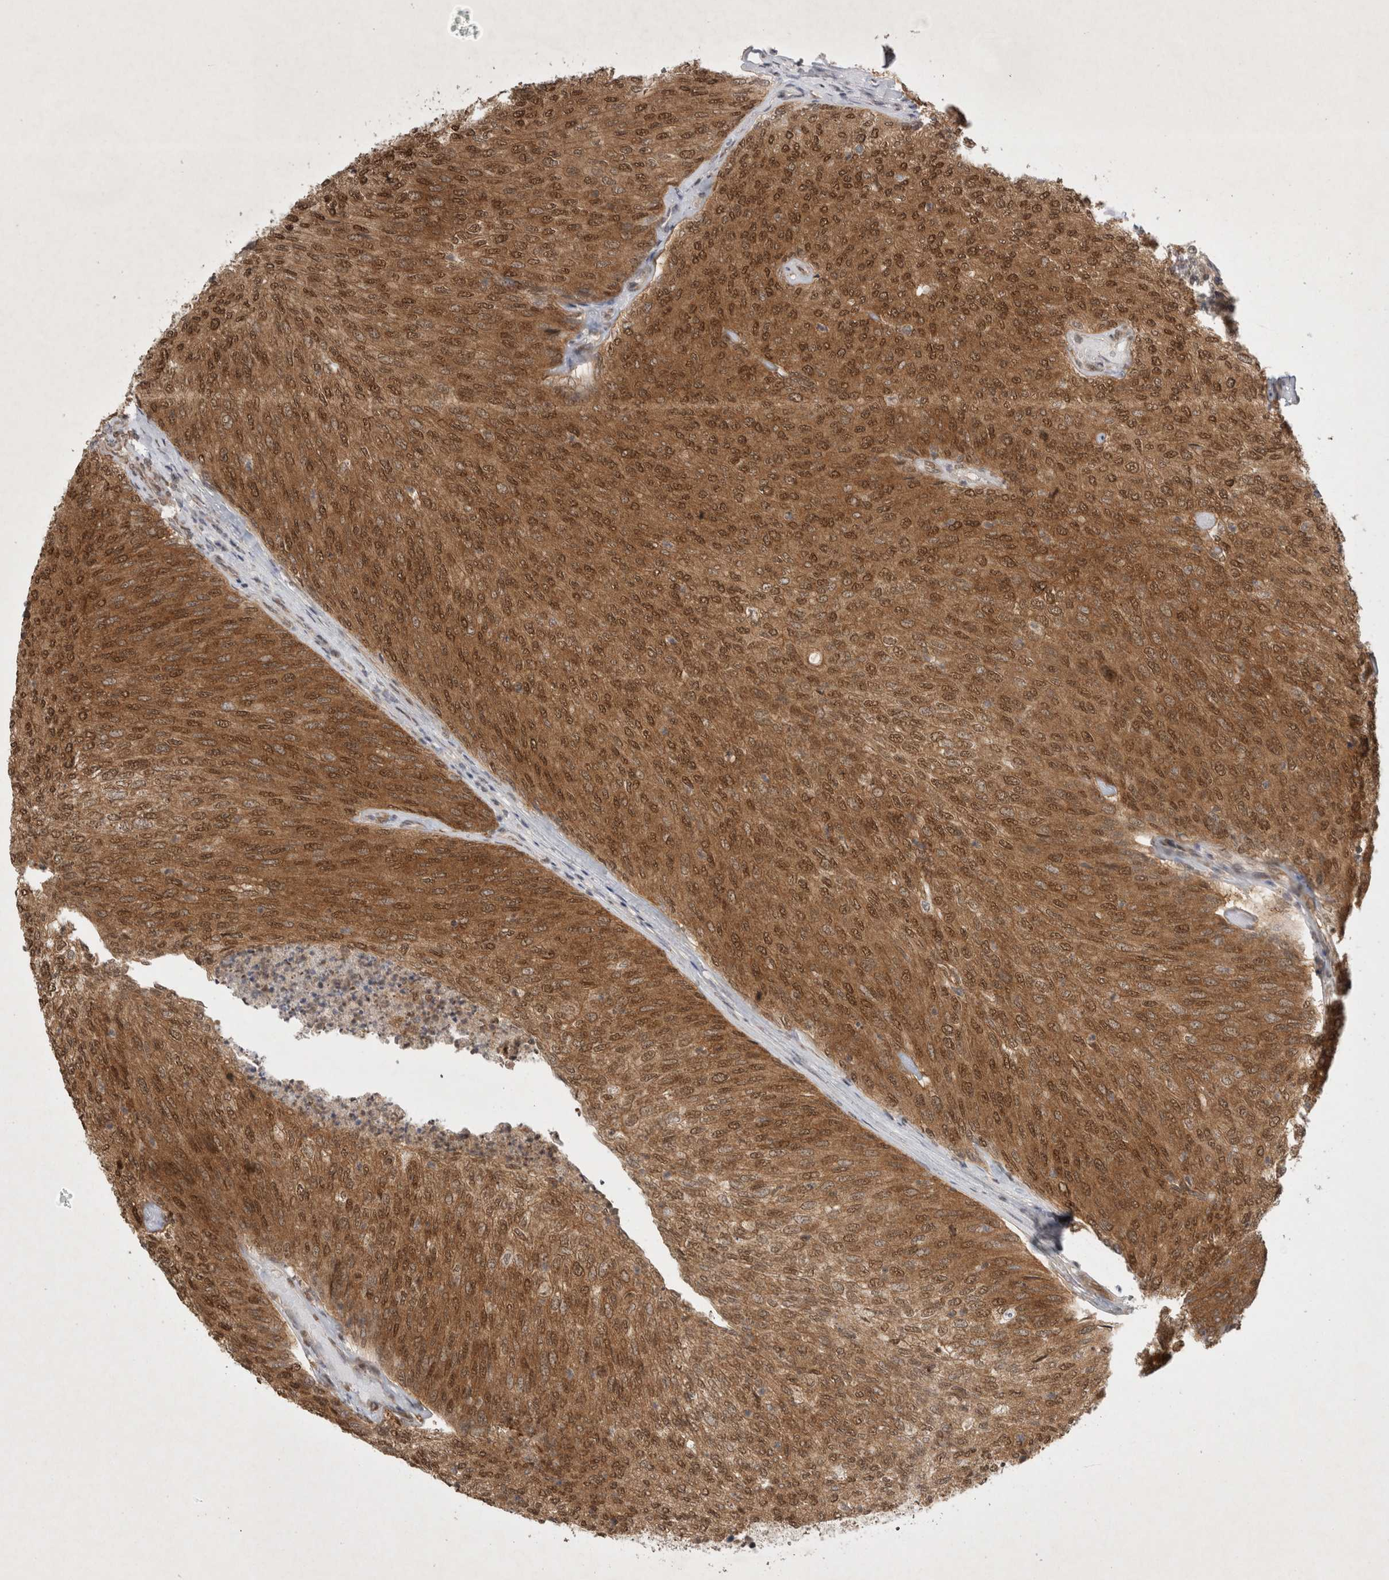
{"staining": {"intensity": "strong", "quantity": ">75%", "location": "cytoplasmic/membranous,nuclear"}, "tissue": "urothelial cancer", "cell_type": "Tumor cells", "image_type": "cancer", "snomed": [{"axis": "morphology", "description": "Urothelial carcinoma, Low grade"}, {"axis": "topography", "description": "Urinary bladder"}], "caption": "The micrograph reveals immunohistochemical staining of urothelial cancer. There is strong cytoplasmic/membranous and nuclear positivity is identified in approximately >75% of tumor cells.", "gene": "WIPF2", "patient": {"sex": "female", "age": 79}}